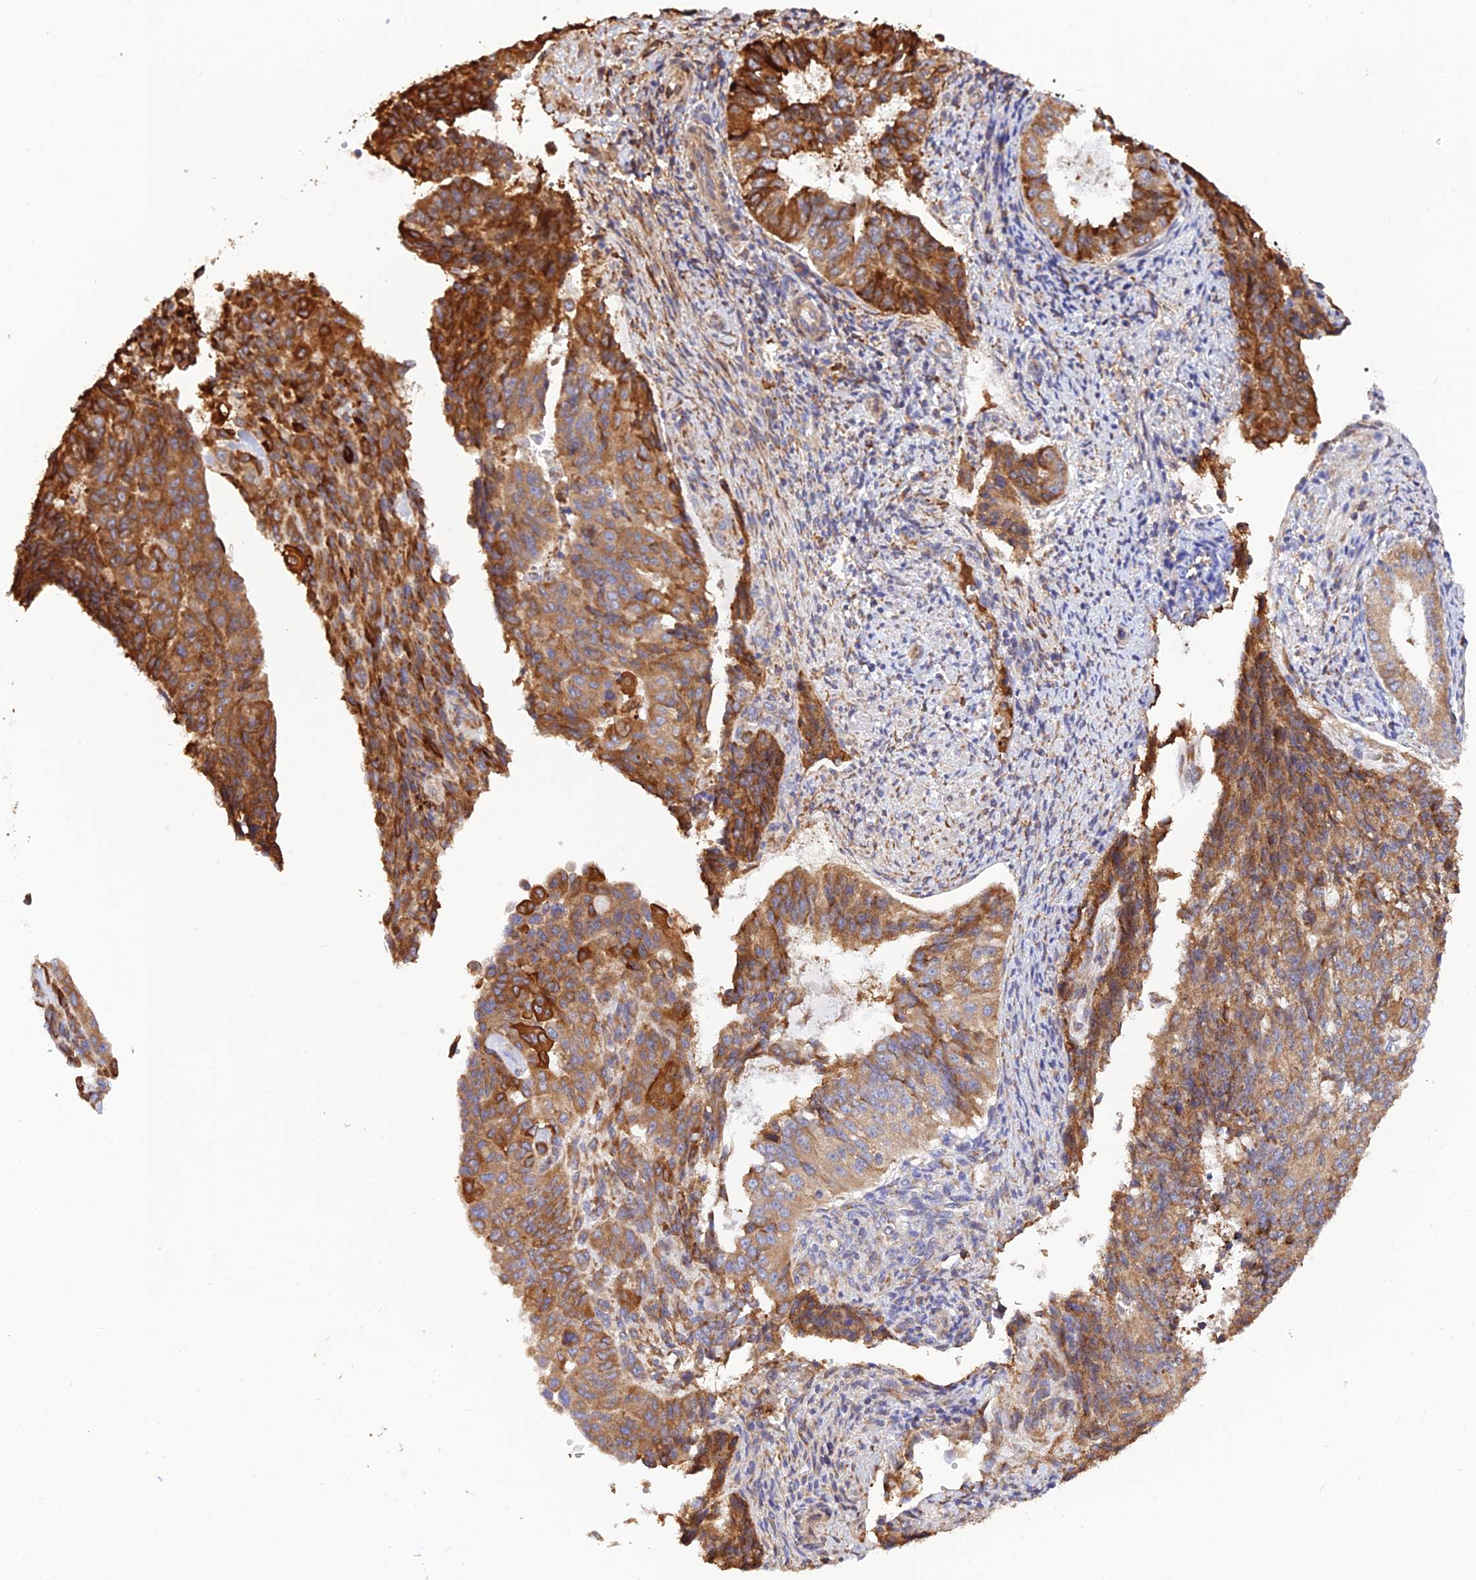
{"staining": {"intensity": "strong", "quantity": ">75%", "location": "cytoplasmic/membranous"}, "tissue": "endometrial cancer", "cell_type": "Tumor cells", "image_type": "cancer", "snomed": [{"axis": "morphology", "description": "Adenocarcinoma, NOS"}, {"axis": "topography", "description": "Endometrium"}], "caption": "Protein expression analysis of human endometrial cancer (adenocarcinoma) reveals strong cytoplasmic/membranous positivity in about >75% of tumor cells. The staining was performed using DAB (3,3'-diaminobenzidine), with brown indicating positive protein expression. Nuclei are stained blue with hematoxylin.", "gene": "RPL5", "patient": {"sex": "female", "age": 32}}